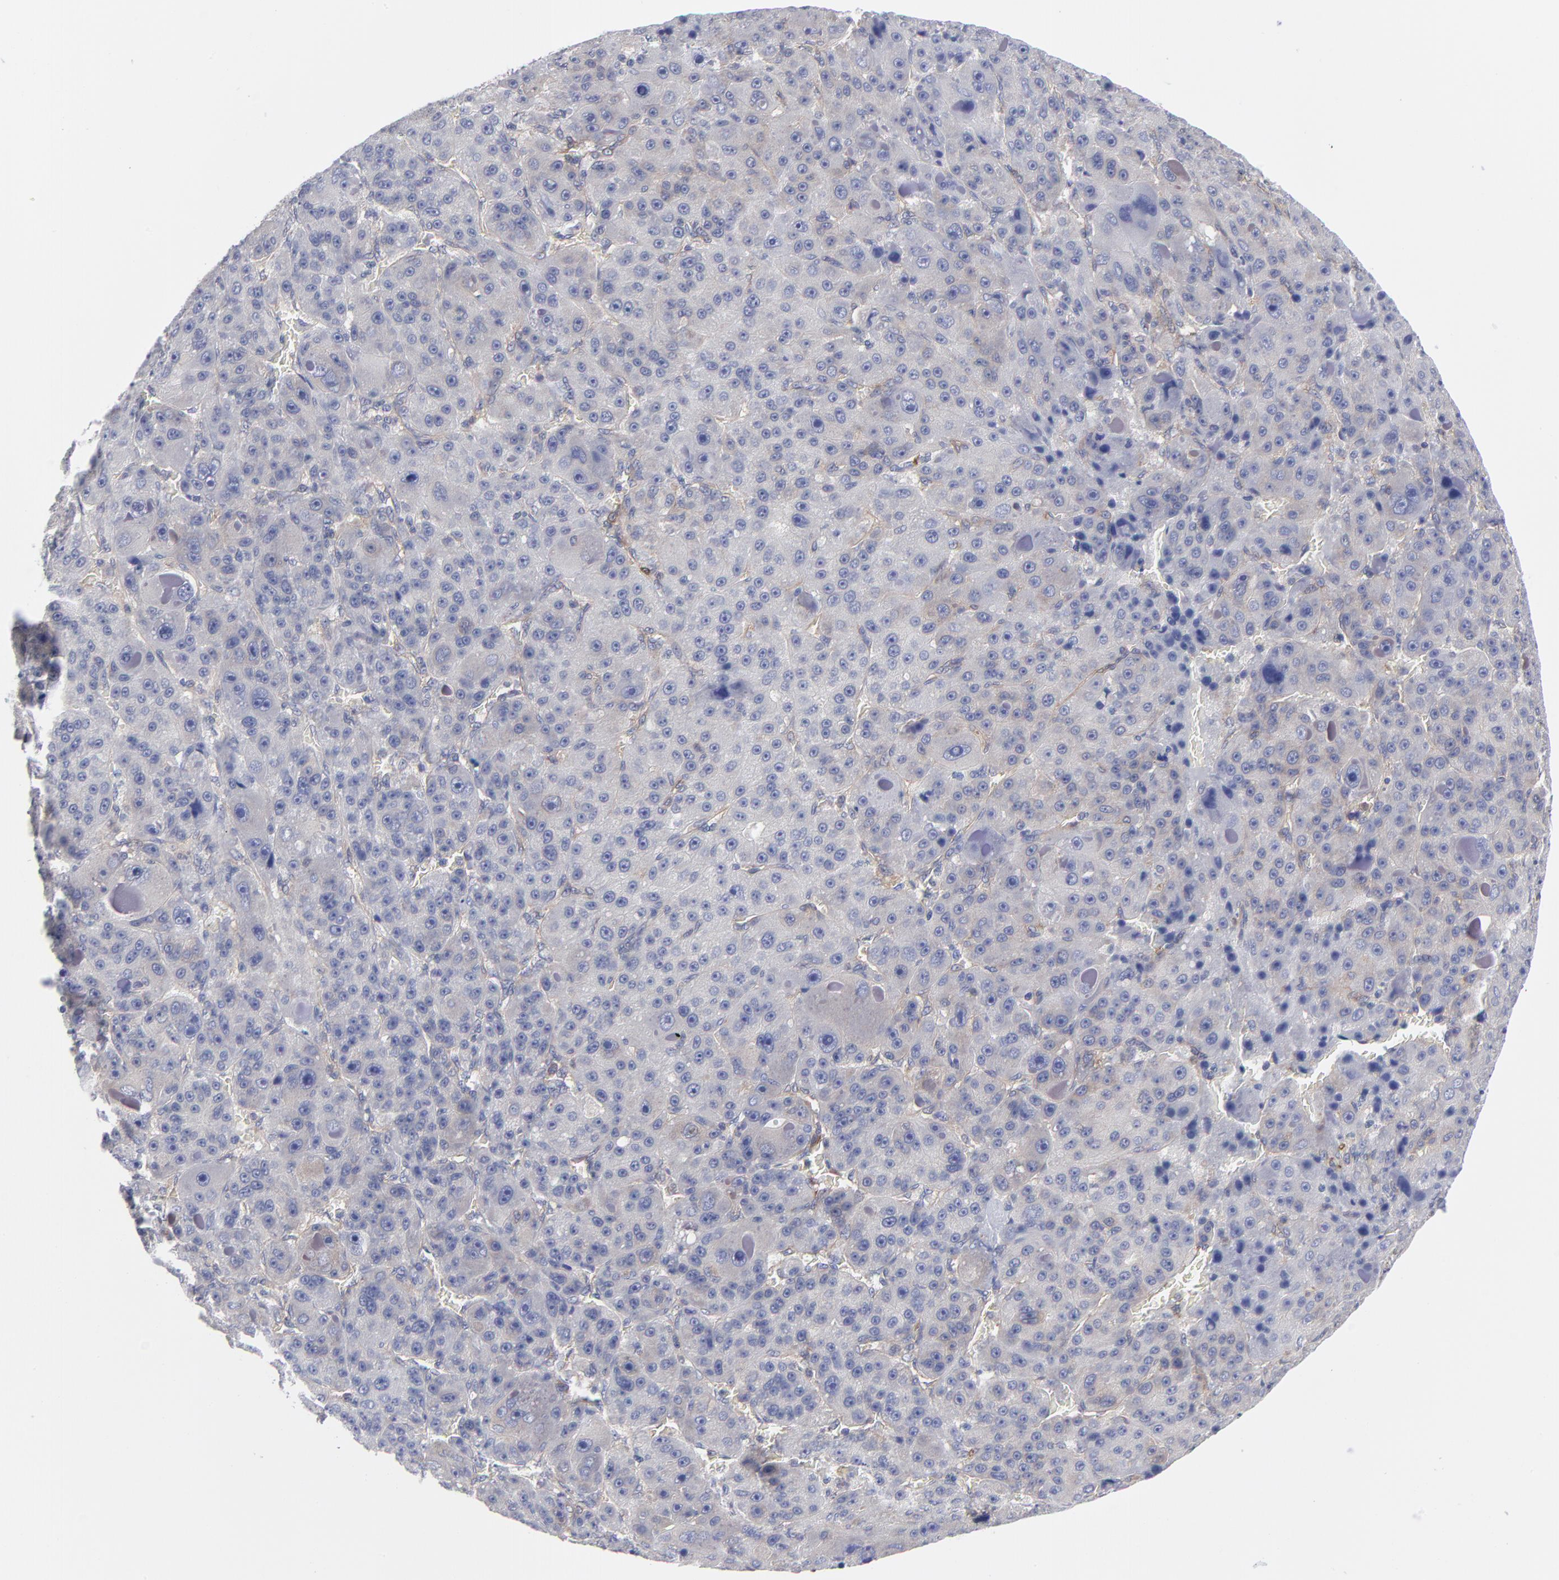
{"staining": {"intensity": "negative", "quantity": "none", "location": "none"}, "tissue": "liver cancer", "cell_type": "Tumor cells", "image_type": "cancer", "snomed": [{"axis": "morphology", "description": "Carcinoma, Hepatocellular, NOS"}, {"axis": "topography", "description": "Liver"}], "caption": "Immunohistochemical staining of human hepatocellular carcinoma (liver) displays no significant staining in tumor cells.", "gene": "NFKBIA", "patient": {"sex": "male", "age": 76}}